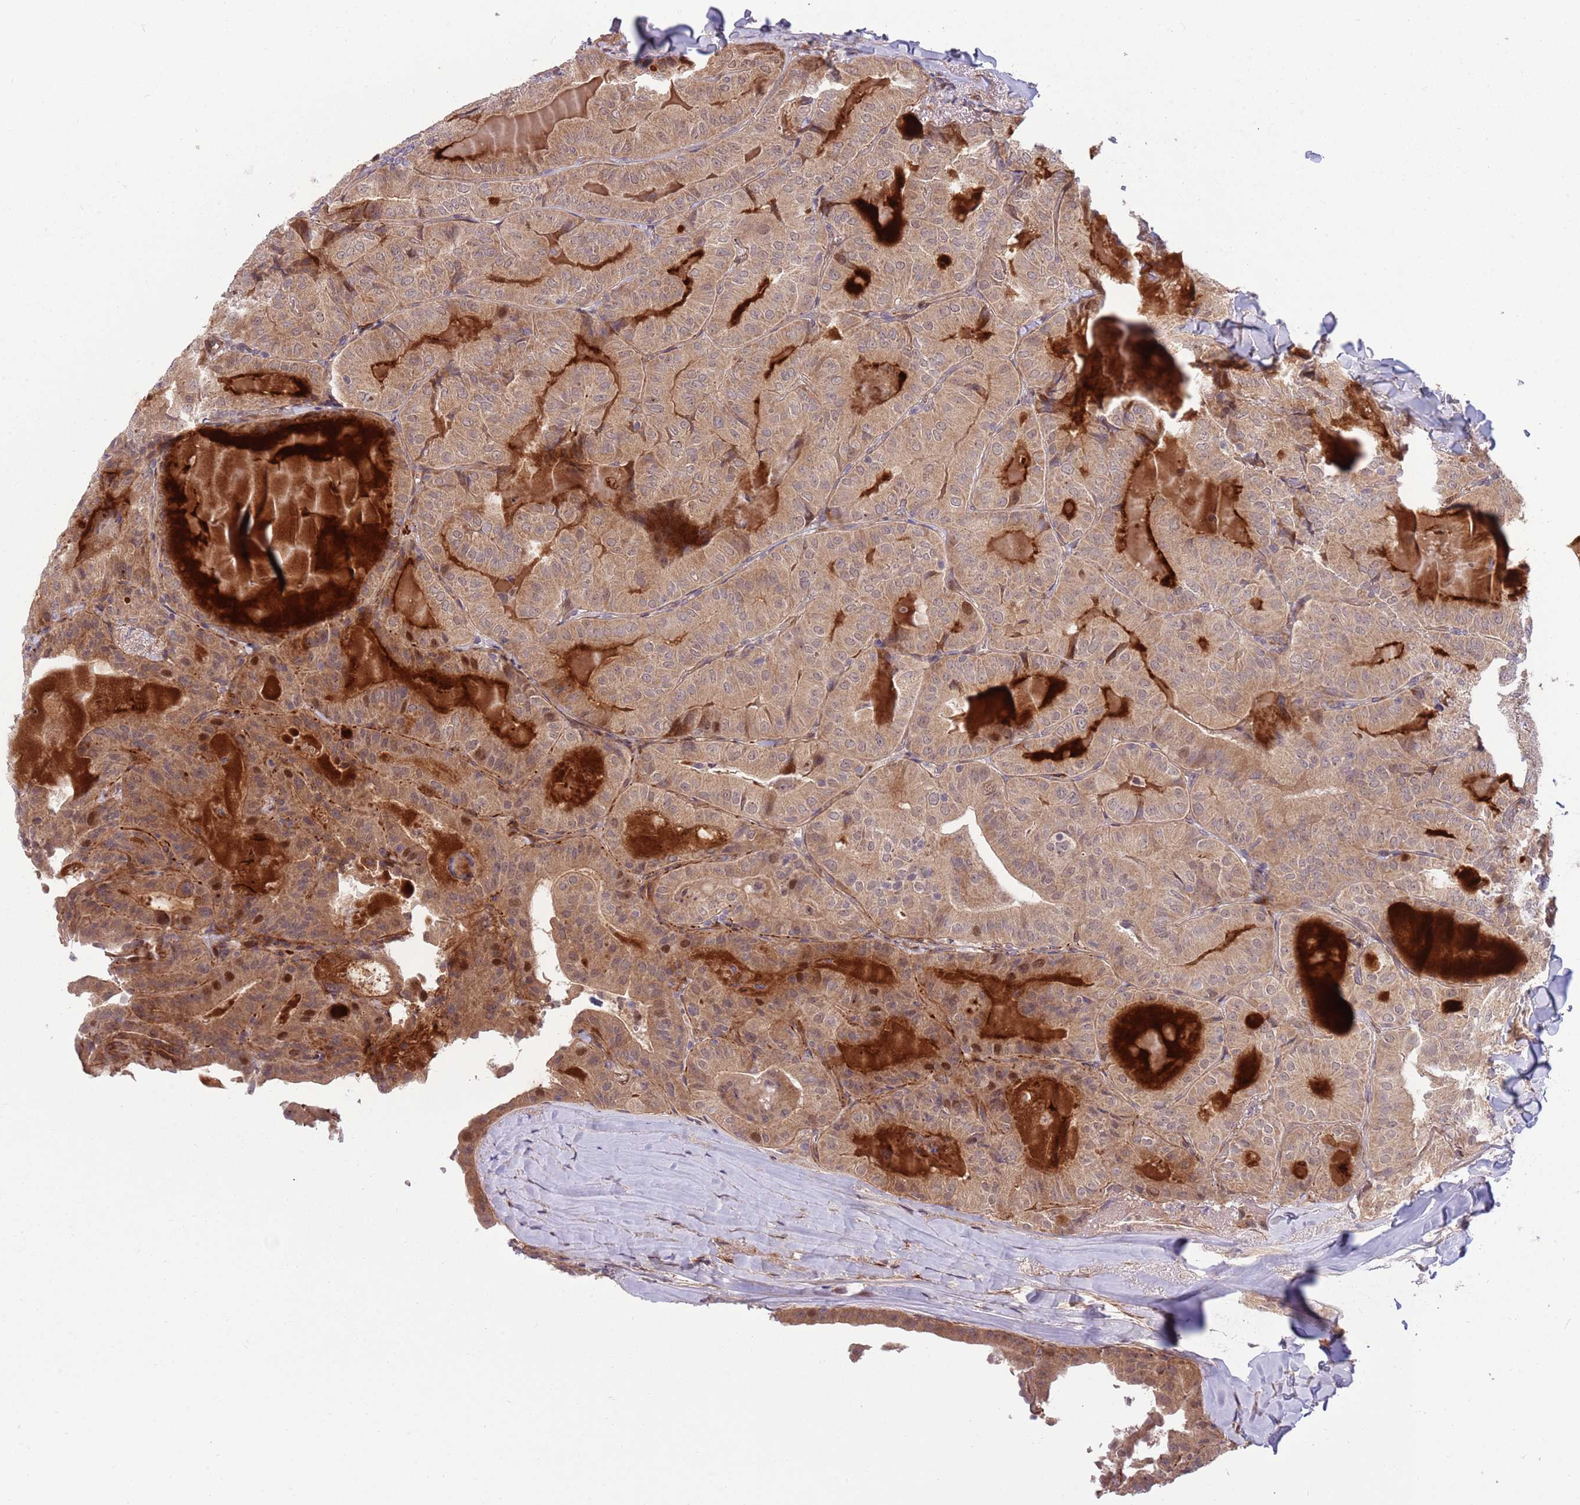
{"staining": {"intensity": "moderate", "quantity": ">75%", "location": "cytoplasmic/membranous,nuclear"}, "tissue": "thyroid cancer", "cell_type": "Tumor cells", "image_type": "cancer", "snomed": [{"axis": "morphology", "description": "Papillary adenocarcinoma, NOS"}, {"axis": "topography", "description": "Thyroid gland"}], "caption": "Thyroid cancer (papillary adenocarcinoma) was stained to show a protein in brown. There is medium levels of moderate cytoplasmic/membranous and nuclear positivity in about >75% of tumor cells. Nuclei are stained in blue.", "gene": "NT5DC4", "patient": {"sex": "female", "age": 68}}